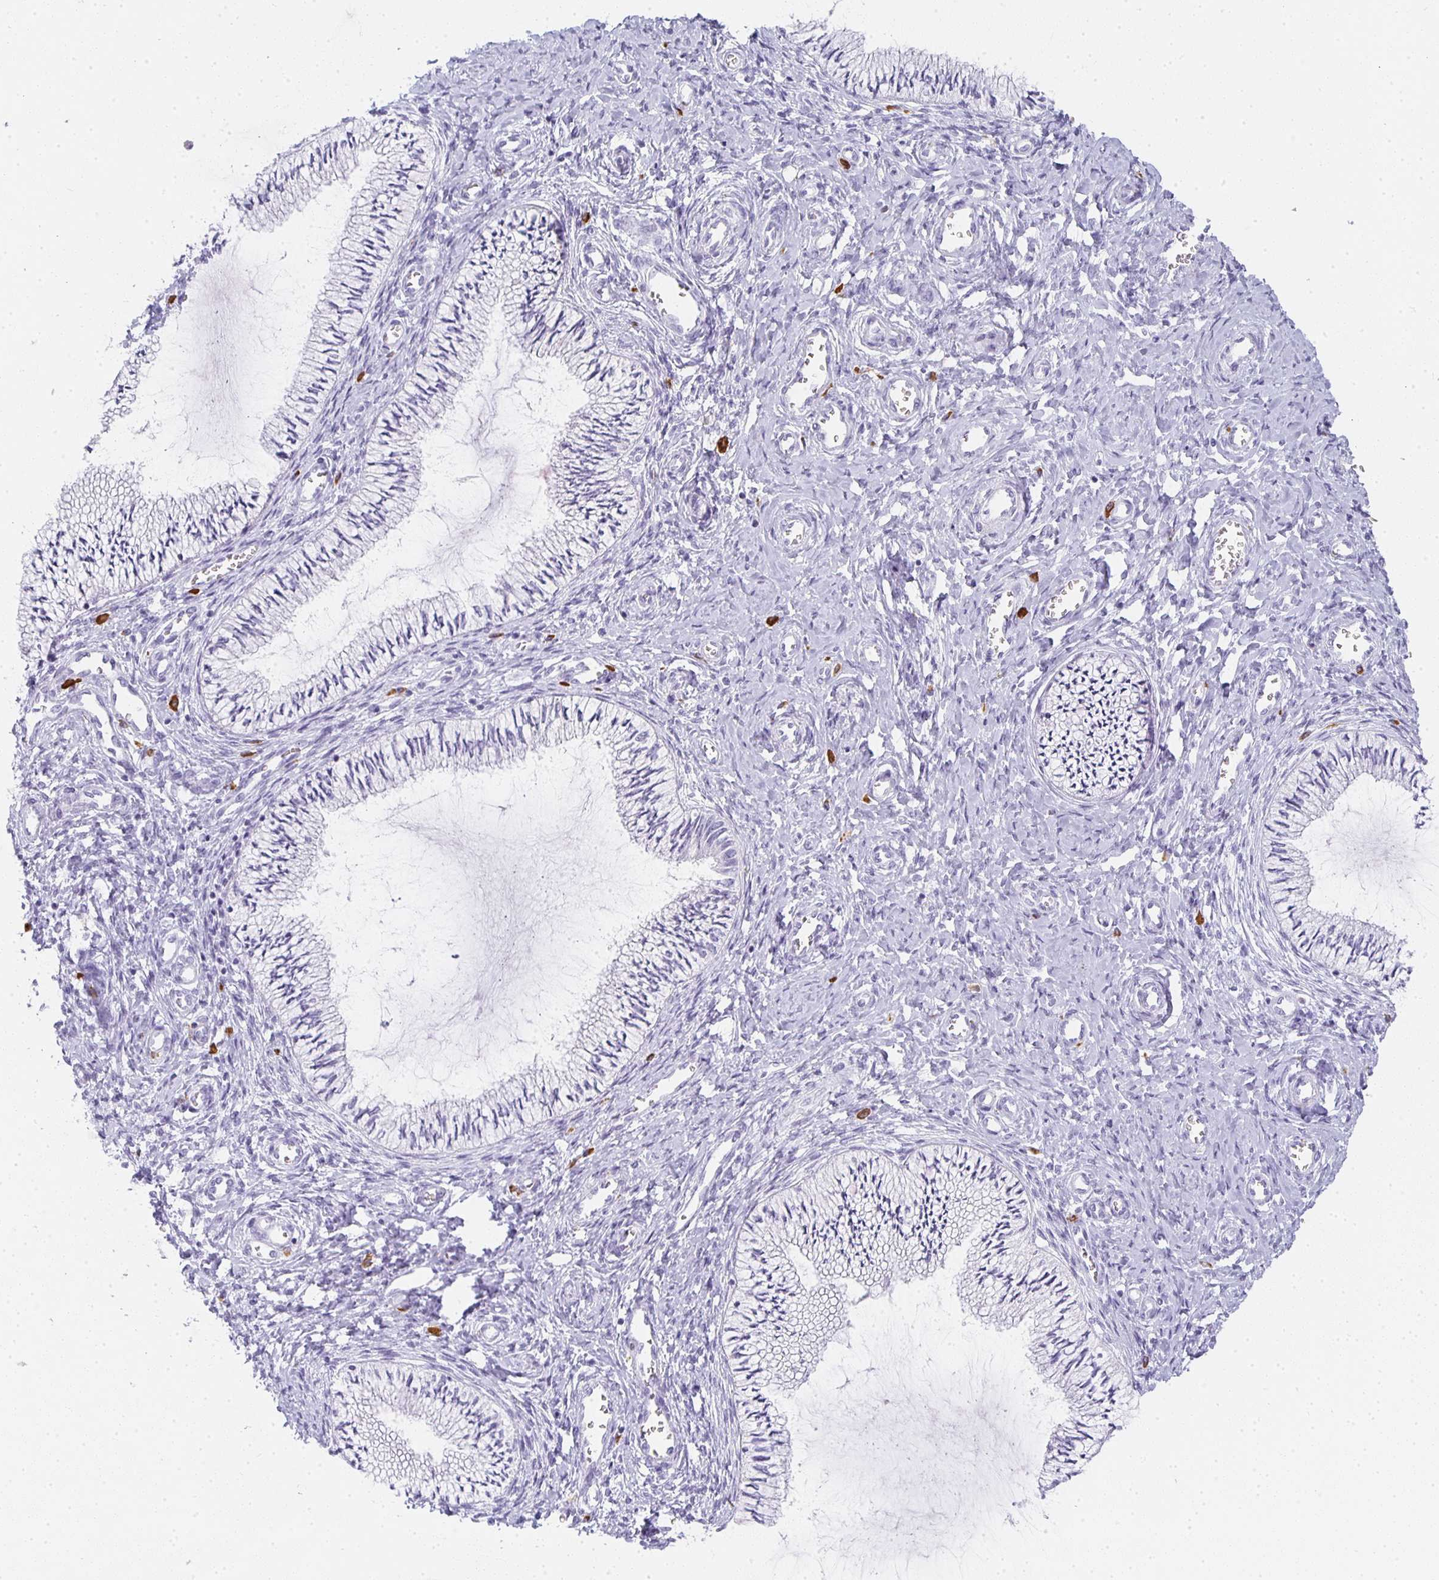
{"staining": {"intensity": "negative", "quantity": "none", "location": "none"}, "tissue": "cervix", "cell_type": "Glandular cells", "image_type": "normal", "snomed": [{"axis": "morphology", "description": "Normal tissue, NOS"}, {"axis": "topography", "description": "Cervix"}], "caption": "DAB immunohistochemical staining of normal human cervix displays no significant staining in glandular cells.", "gene": "TPSD1", "patient": {"sex": "female", "age": 24}}